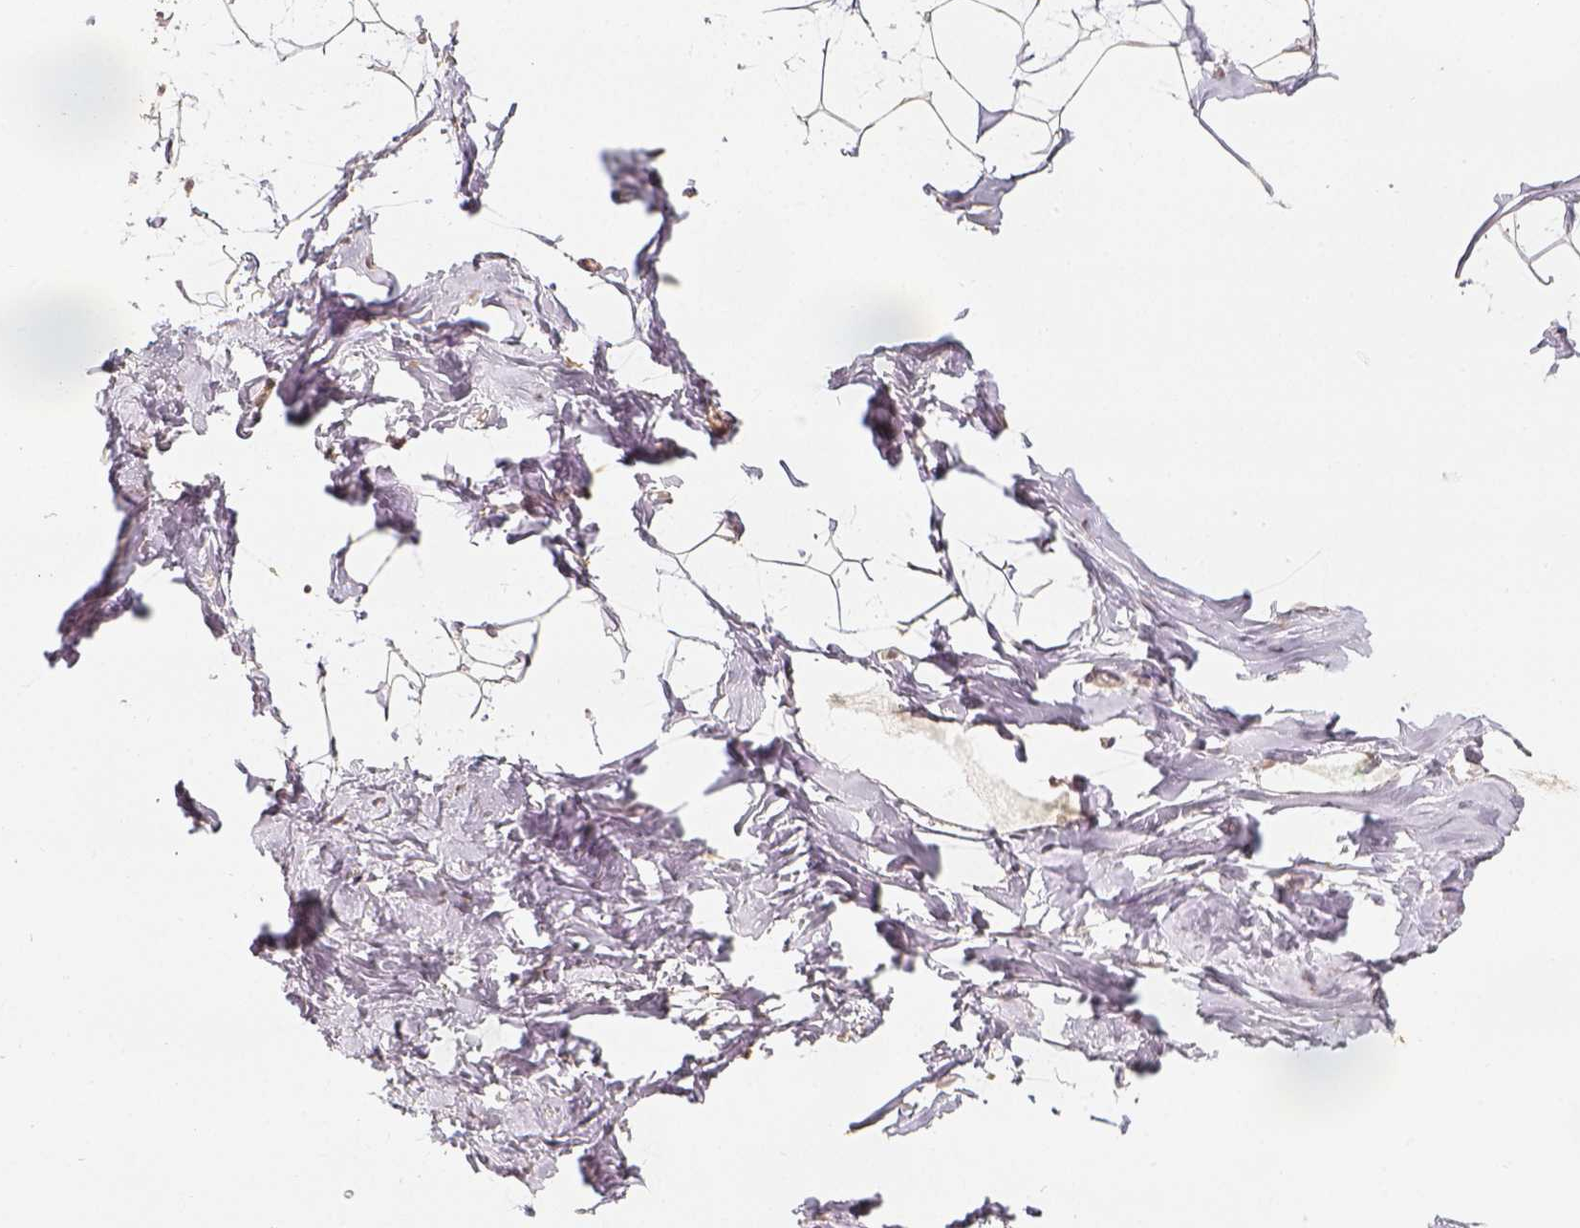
{"staining": {"intensity": "weak", "quantity": ">75%", "location": "nuclear"}, "tissue": "breast", "cell_type": "Adipocytes", "image_type": "normal", "snomed": [{"axis": "morphology", "description": "Normal tissue, NOS"}, {"axis": "topography", "description": "Breast"}], "caption": "Breast stained with a brown dye displays weak nuclear positive staining in approximately >75% of adipocytes.", "gene": "HDAC1", "patient": {"sex": "female", "age": 32}}